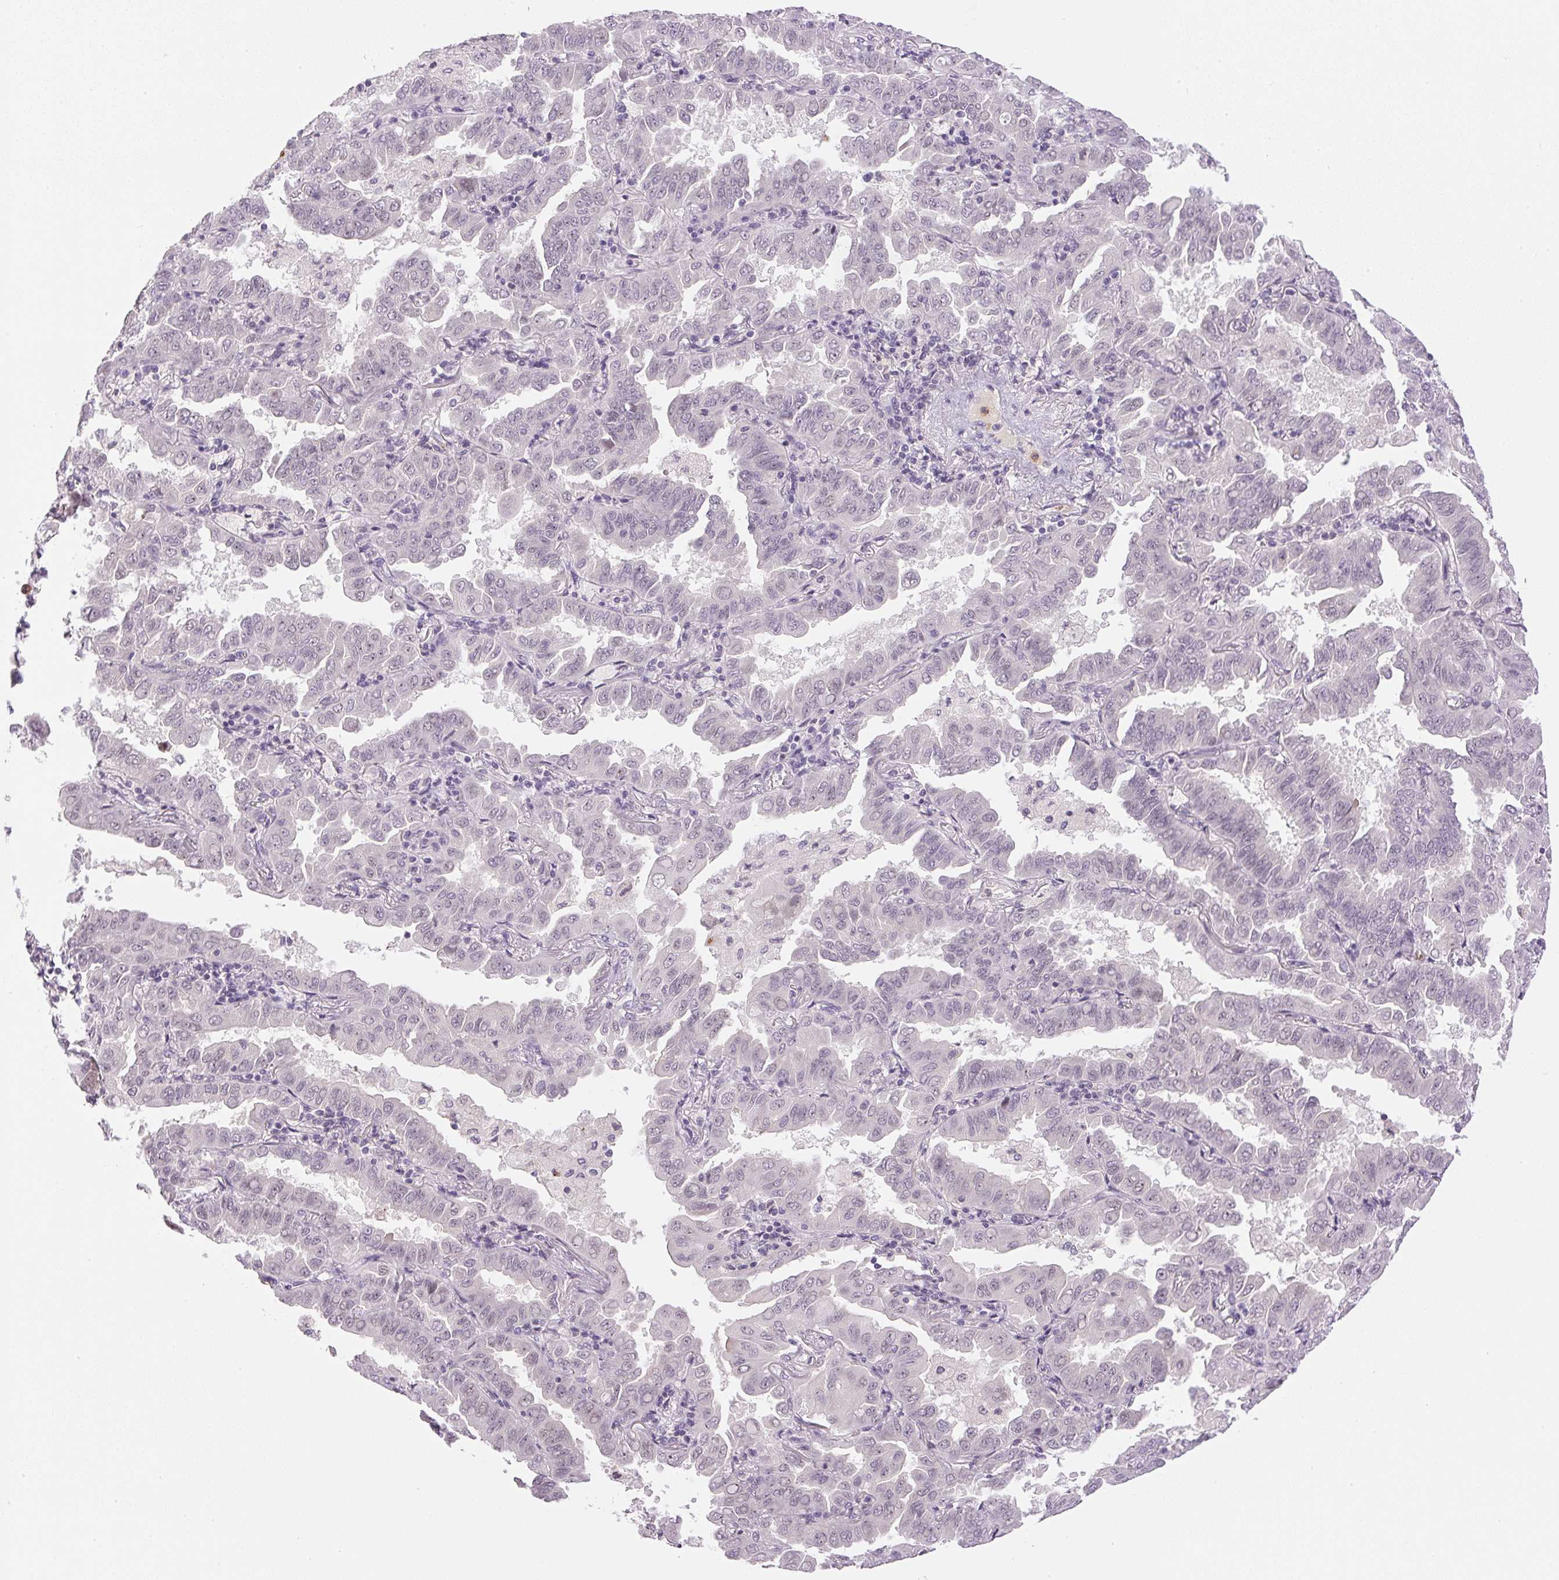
{"staining": {"intensity": "negative", "quantity": "none", "location": "none"}, "tissue": "lung cancer", "cell_type": "Tumor cells", "image_type": "cancer", "snomed": [{"axis": "morphology", "description": "Adenocarcinoma, NOS"}, {"axis": "topography", "description": "Lung"}], "caption": "Immunohistochemistry image of lung cancer stained for a protein (brown), which demonstrates no positivity in tumor cells.", "gene": "SGF29", "patient": {"sex": "male", "age": 64}}